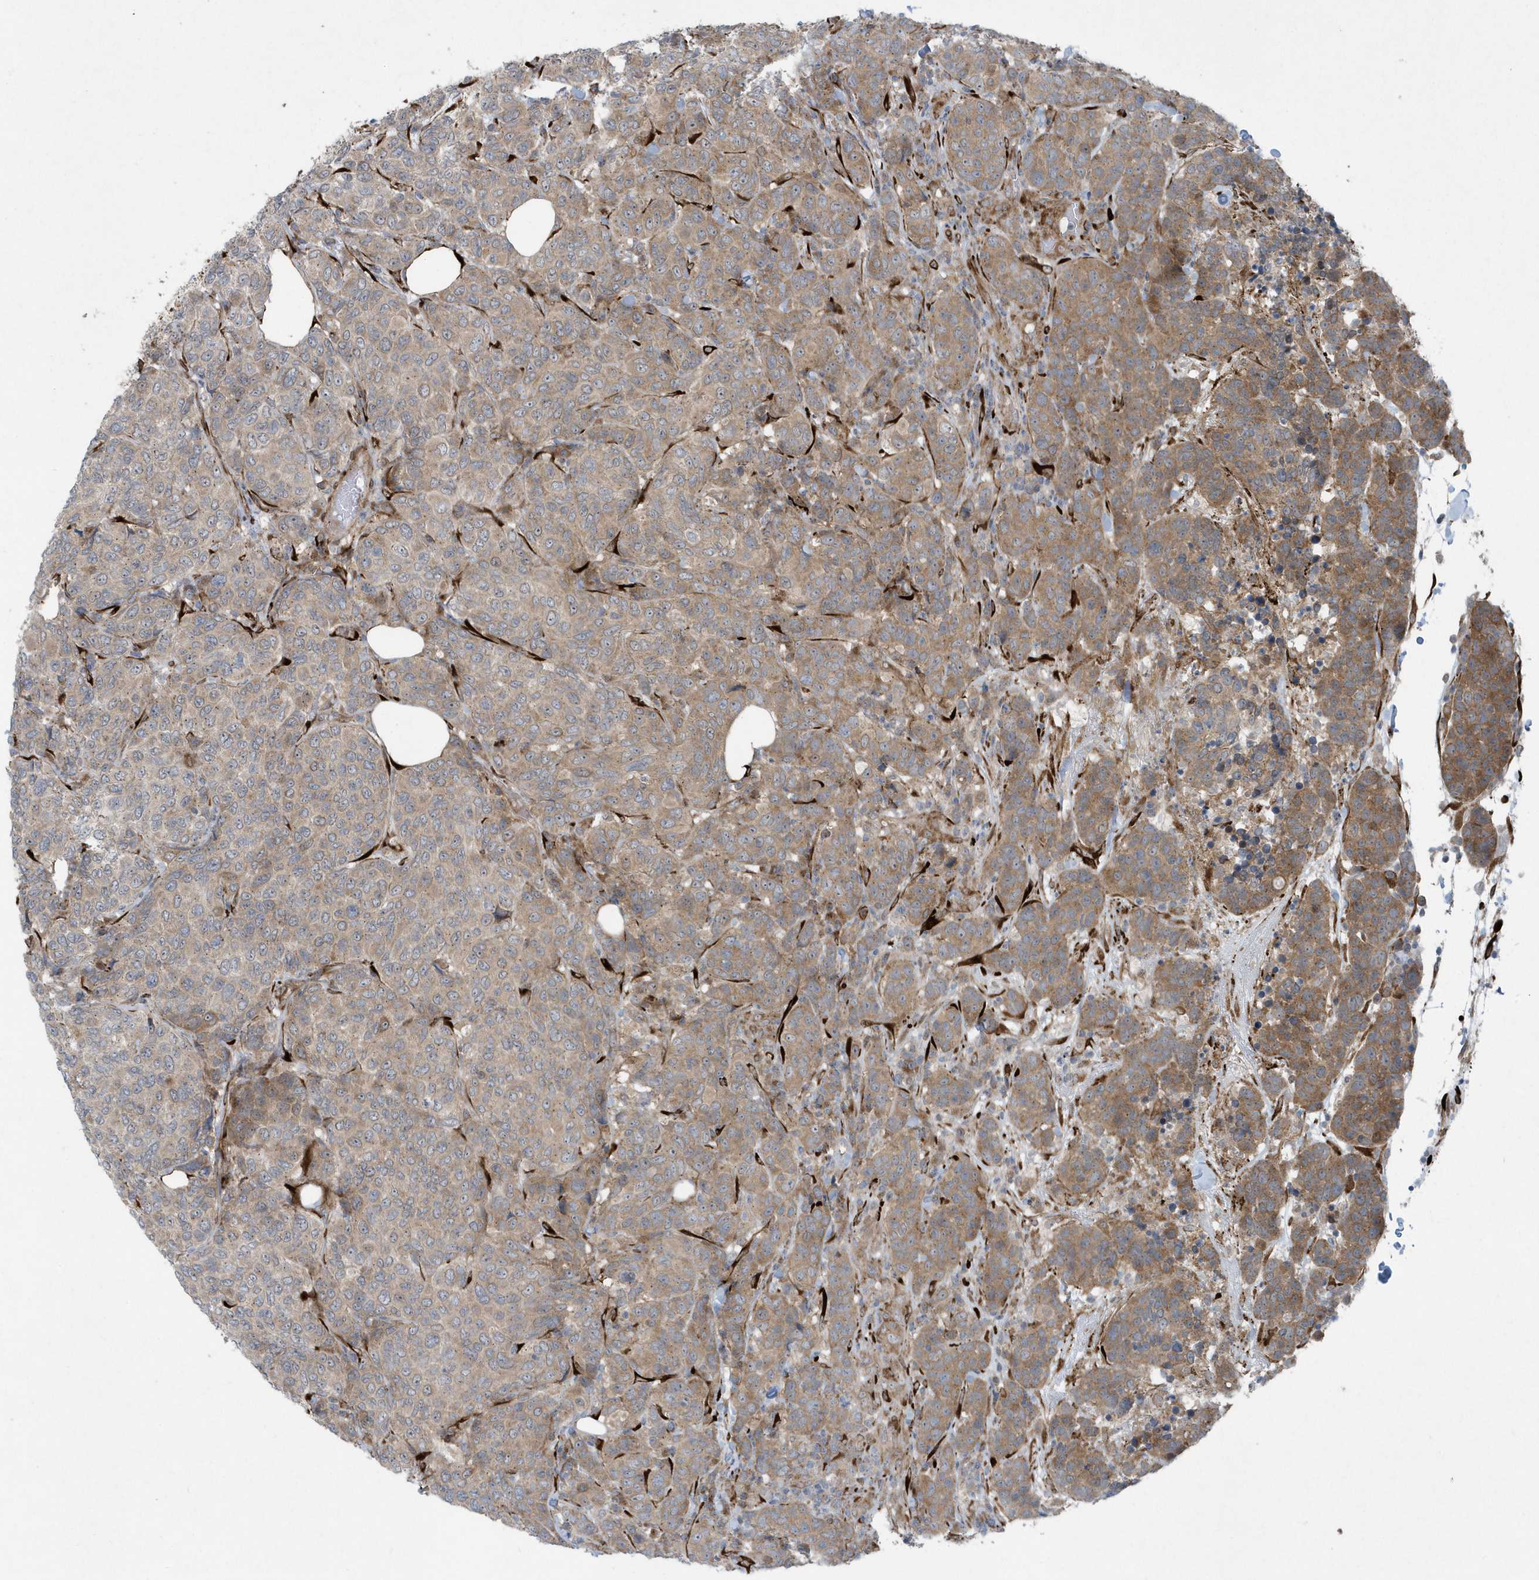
{"staining": {"intensity": "moderate", "quantity": ">75%", "location": "cytoplasmic/membranous"}, "tissue": "breast cancer", "cell_type": "Tumor cells", "image_type": "cancer", "snomed": [{"axis": "morphology", "description": "Duct carcinoma"}, {"axis": "topography", "description": "Breast"}], "caption": "An immunohistochemistry micrograph of neoplastic tissue is shown. Protein staining in brown highlights moderate cytoplasmic/membranous positivity in breast cancer within tumor cells.", "gene": "FAM98A", "patient": {"sex": "female", "age": 55}}